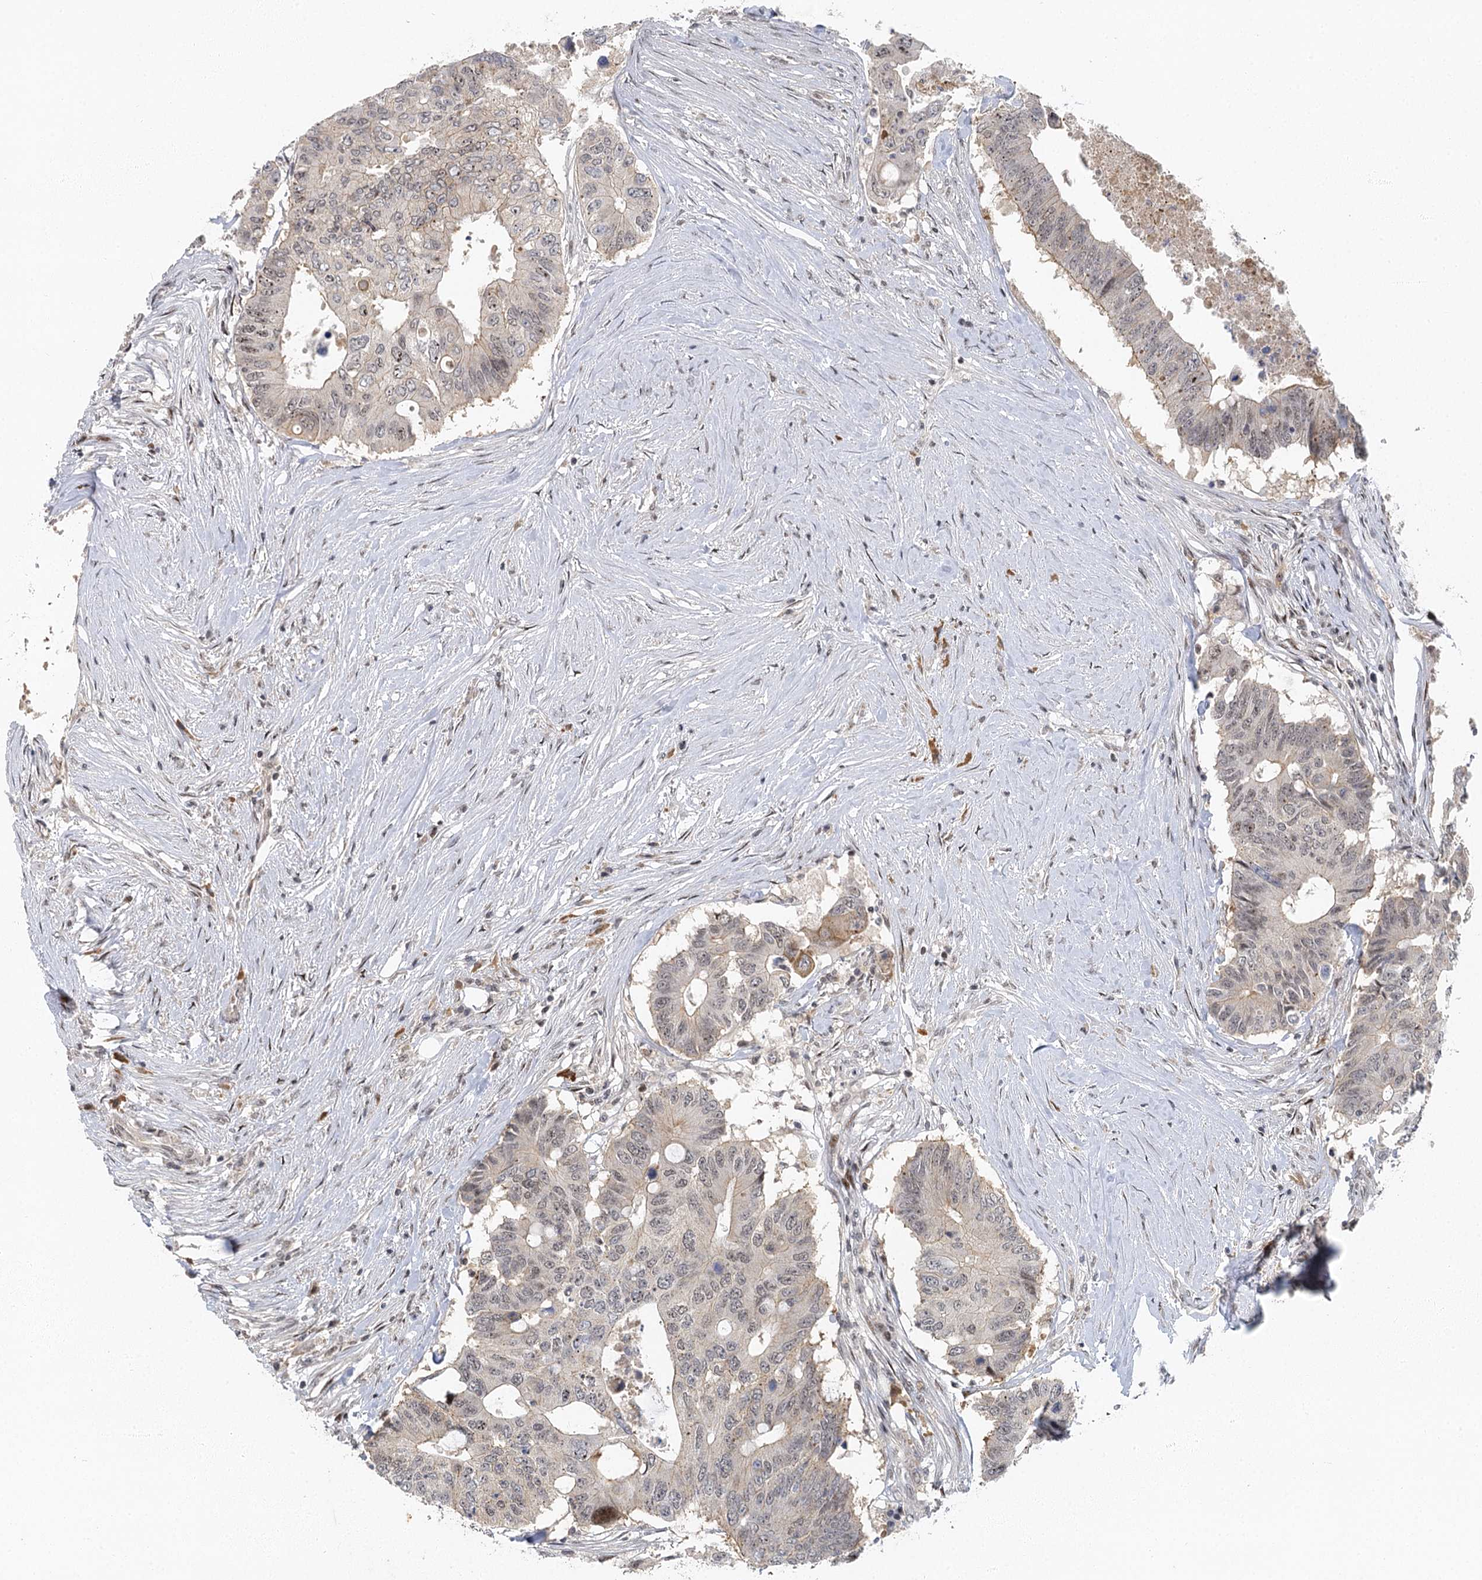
{"staining": {"intensity": "weak", "quantity": "<25%", "location": "cytoplasmic/membranous"}, "tissue": "colorectal cancer", "cell_type": "Tumor cells", "image_type": "cancer", "snomed": [{"axis": "morphology", "description": "Adenocarcinoma, NOS"}, {"axis": "topography", "description": "Colon"}], "caption": "Immunohistochemical staining of human colorectal cancer demonstrates no significant staining in tumor cells.", "gene": "IL11RA", "patient": {"sex": "male", "age": 71}}